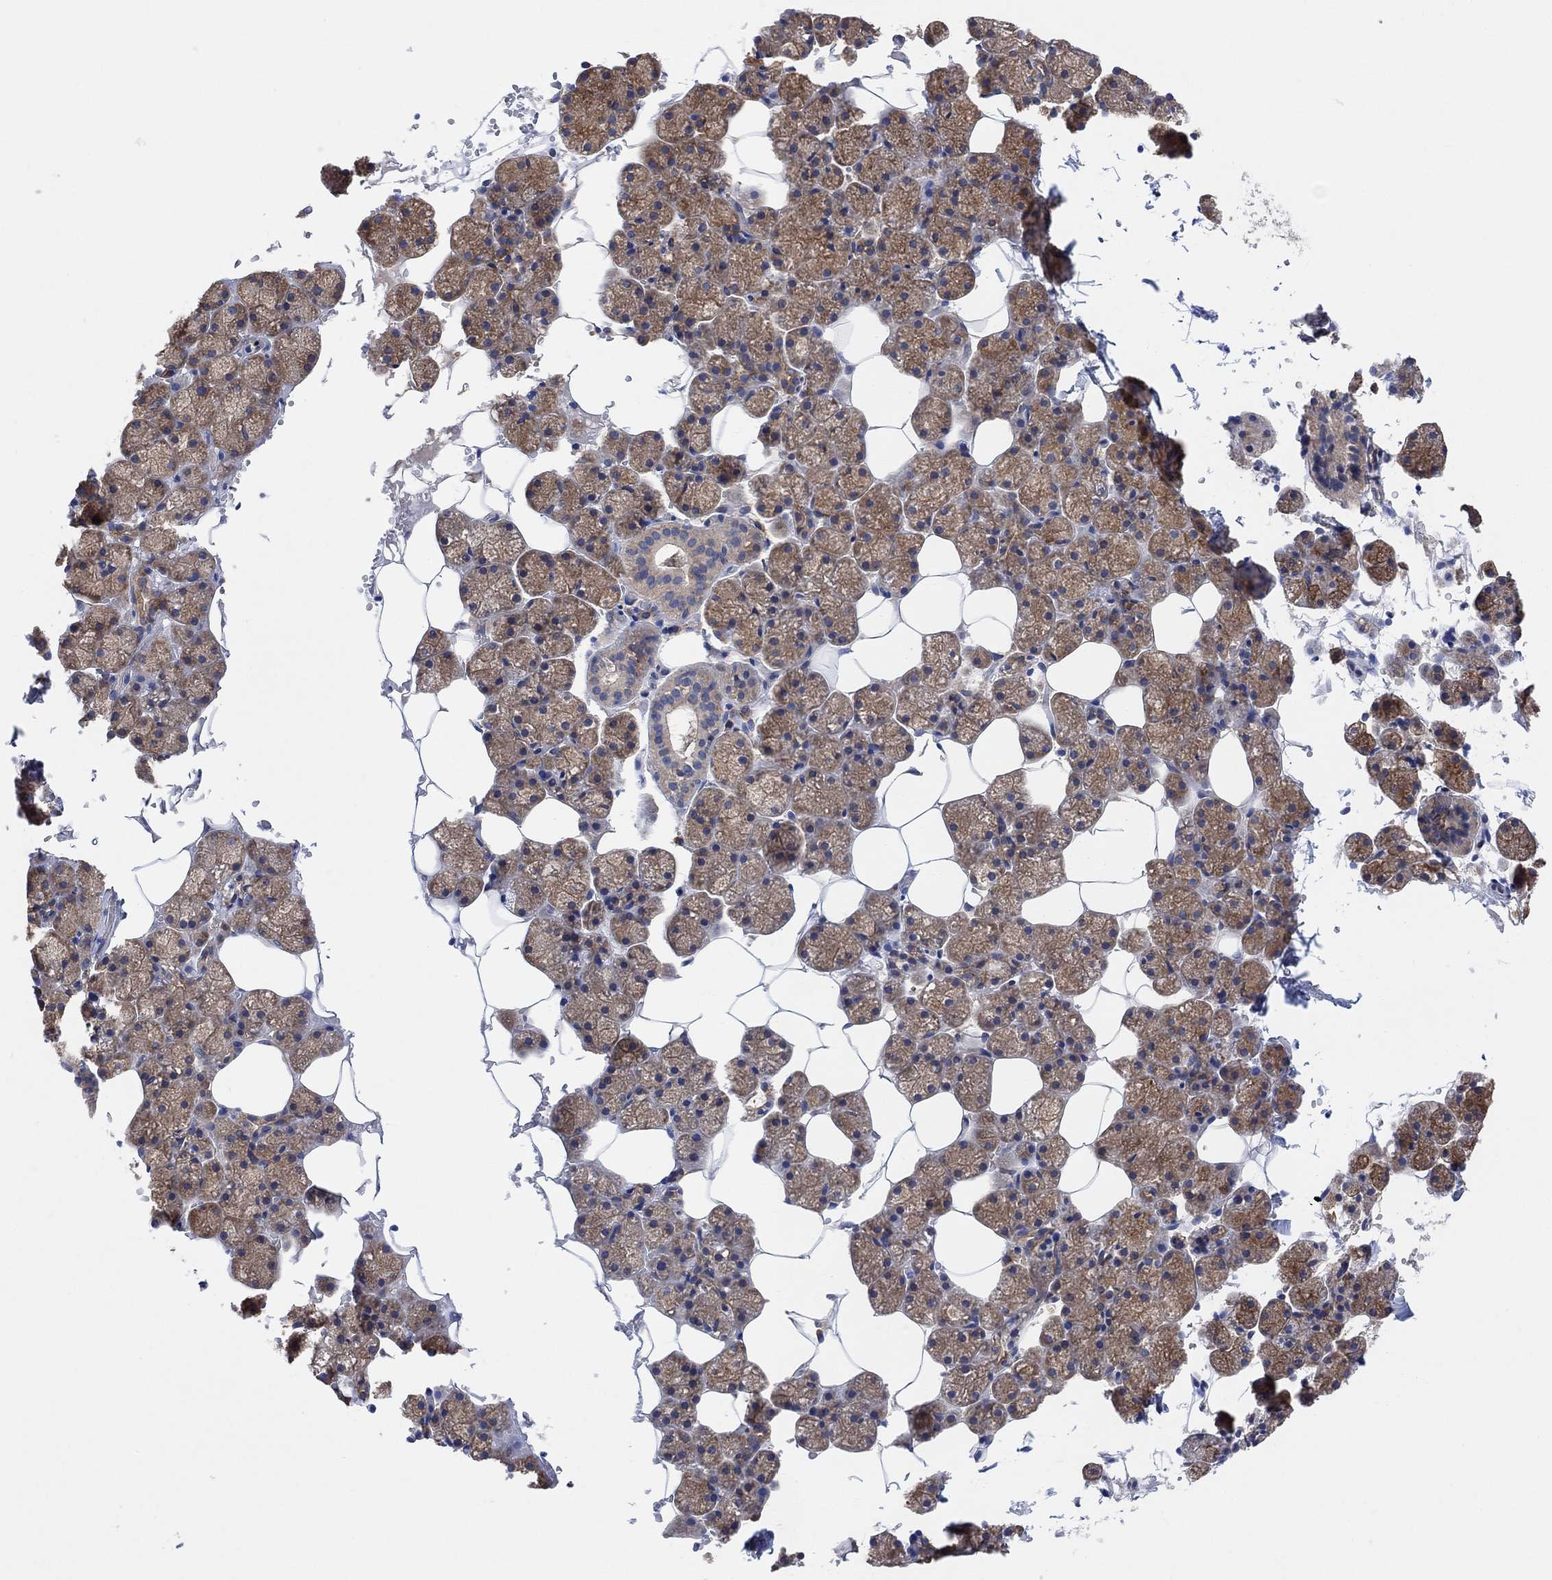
{"staining": {"intensity": "moderate", "quantity": ">75%", "location": "cytoplasmic/membranous"}, "tissue": "salivary gland", "cell_type": "Glandular cells", "image_type": "normal", "snomed": [{"axis": "morphology", "description": "Normal tissue, NOS"}, {"axis": "topography", "description": "Salivary gland"}], "caption": "Immunohistochemical staining of benign human salivary gland shows medium levels of moderate cytoplasmic/membranous expression in approximately >75% of glandular cells. (DAB IHC with brightfield microscopy, high magnification).", "gene": "BLOC1S3", "patient": {"sex": "male", "age": 38}}